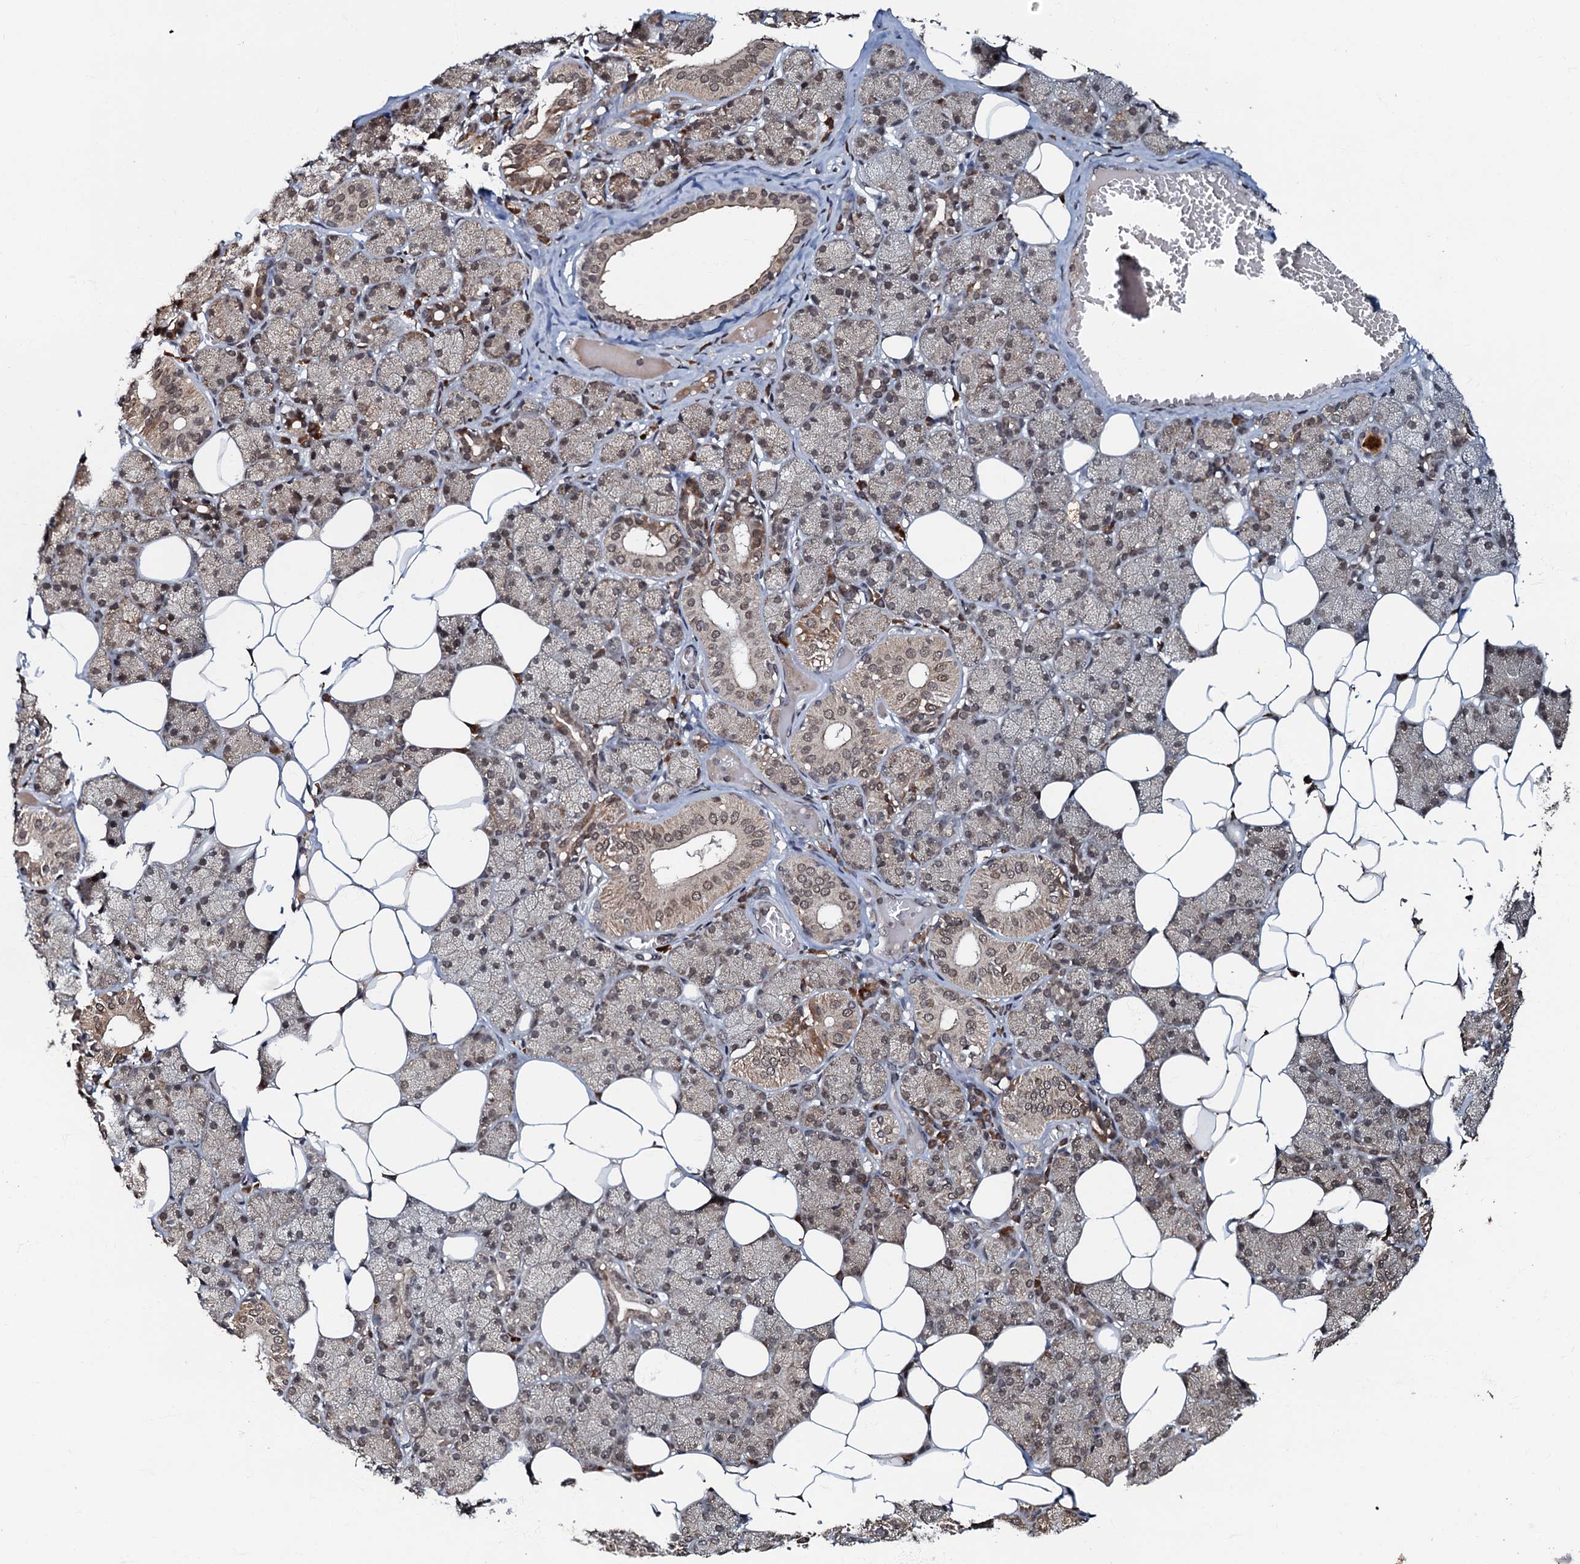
{"staining": {"intensity": "moderate", "quantity": "25%-75%", "location": "cytoplasmic/membranous,nuclear"}, "tissue": "salivary gland", "cell_type": "Glandular cells", "image_type": "normal", "snomed": [{"axis": "morphology", "description": "Normal tissue, NOS"}, {"axis": "topography", "description": "Salivary gland"}], "caption": "Immunohistochemical staining of benign salivary gland shows 25%-75% levels of moderate cytoplasmic/membranous,nuclear protein staining in about 25%-75% of glandular cells.", "gene": "C18orf32", "patient": {"sex": "female", "age": 33}}